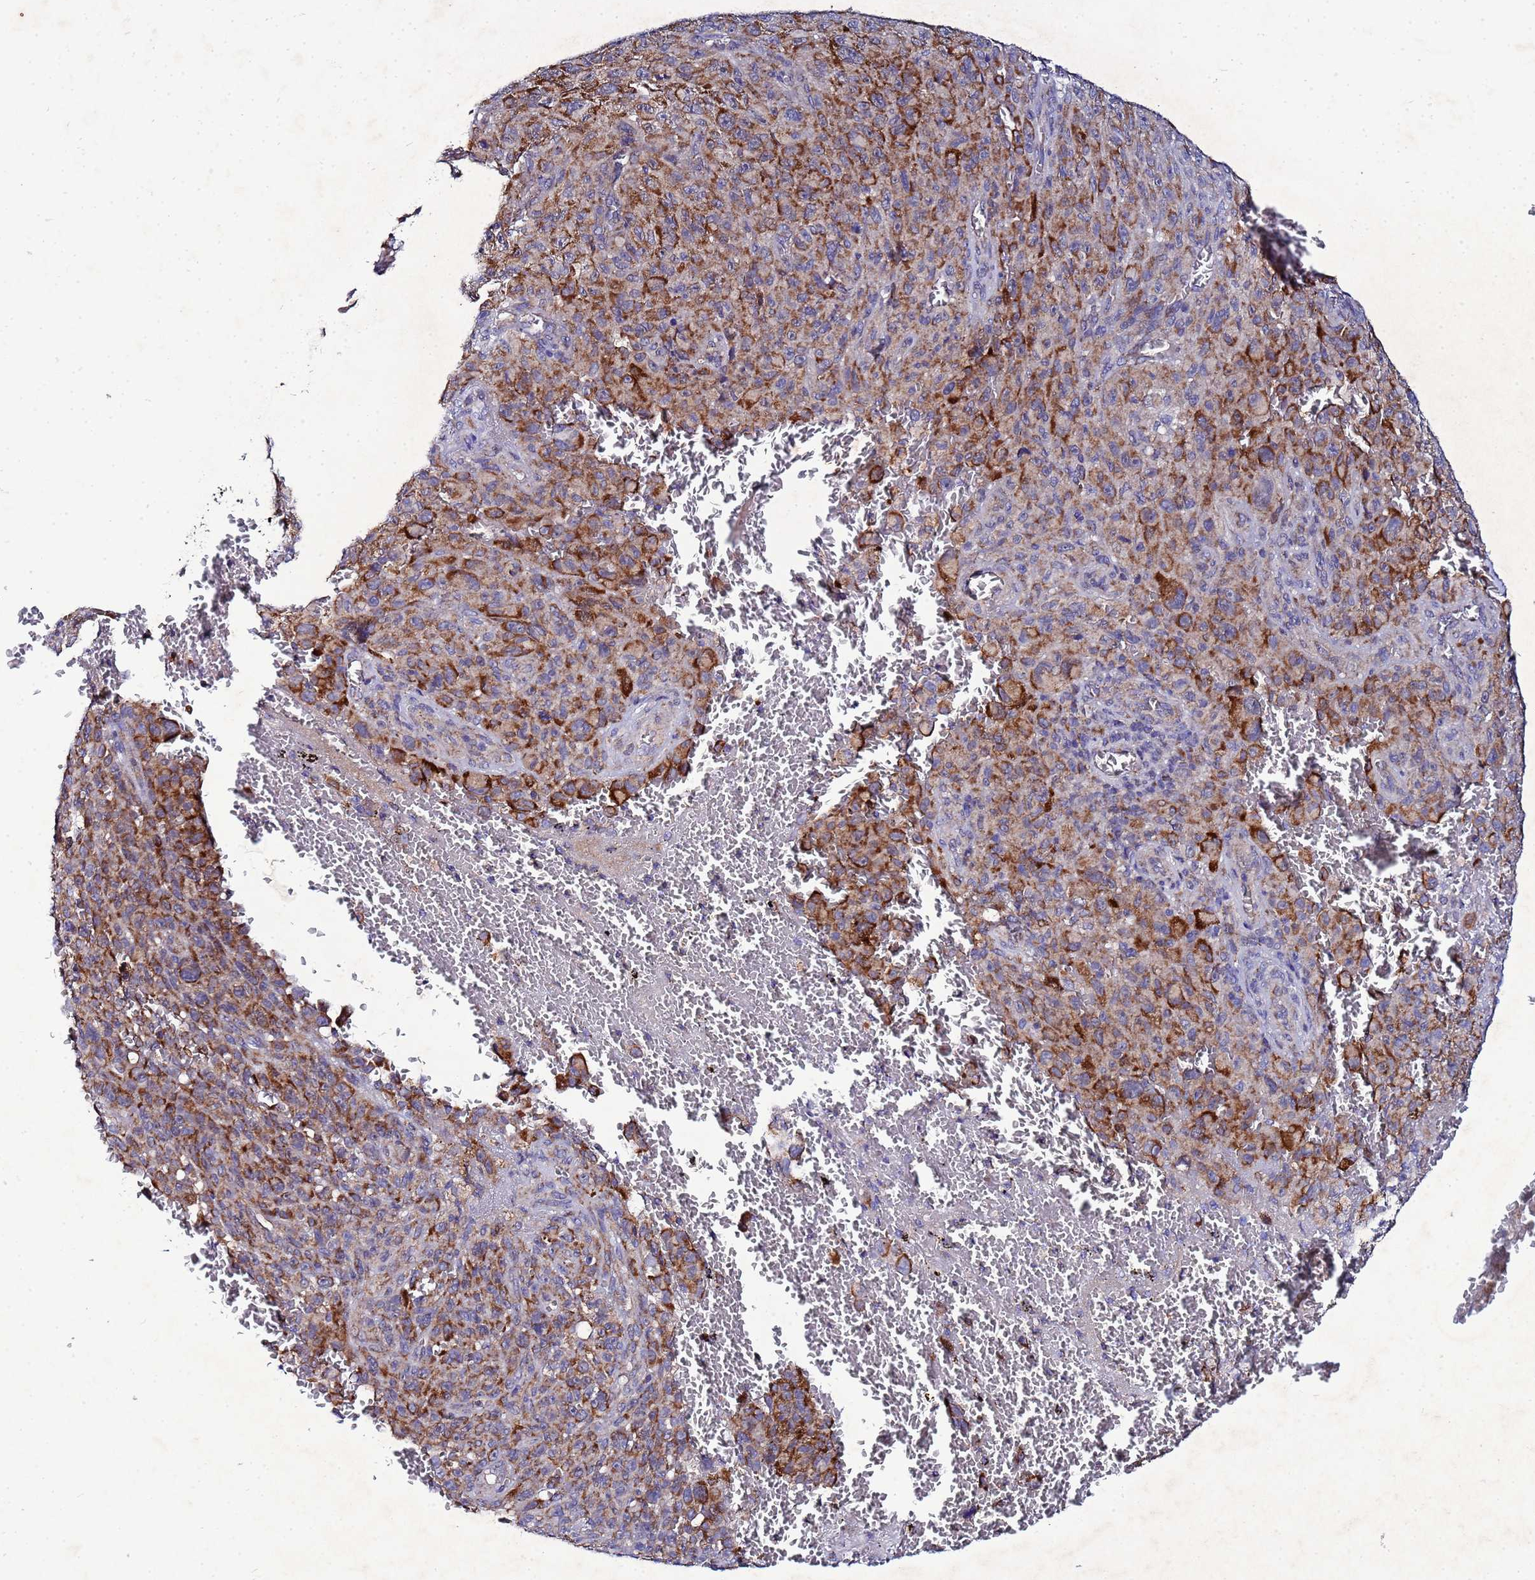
{"staining": {"intensity": "strong", "quantity": ">75%", "location": "cytoplasmic/membranous"}, "tissue": "melanoma", "cell_type": "Tumor cells", "image_type": "cancer", "snomed": [{"axis": "morphology", "description": "Malignant melanoma, NOS"}, {"axis": "topography", "description": "Skin"}], "caption": "Malignant melanoma tissue exhibits strong cytoplasmic/membranous positivity in about >75% of tumor cells, visualized by immunohistochemistry. The protein of interest is shown in brown color, while the nuclei are stained blue.", "gene": "FAHD2A", "patient": {"sex": "female", "age": 82}}